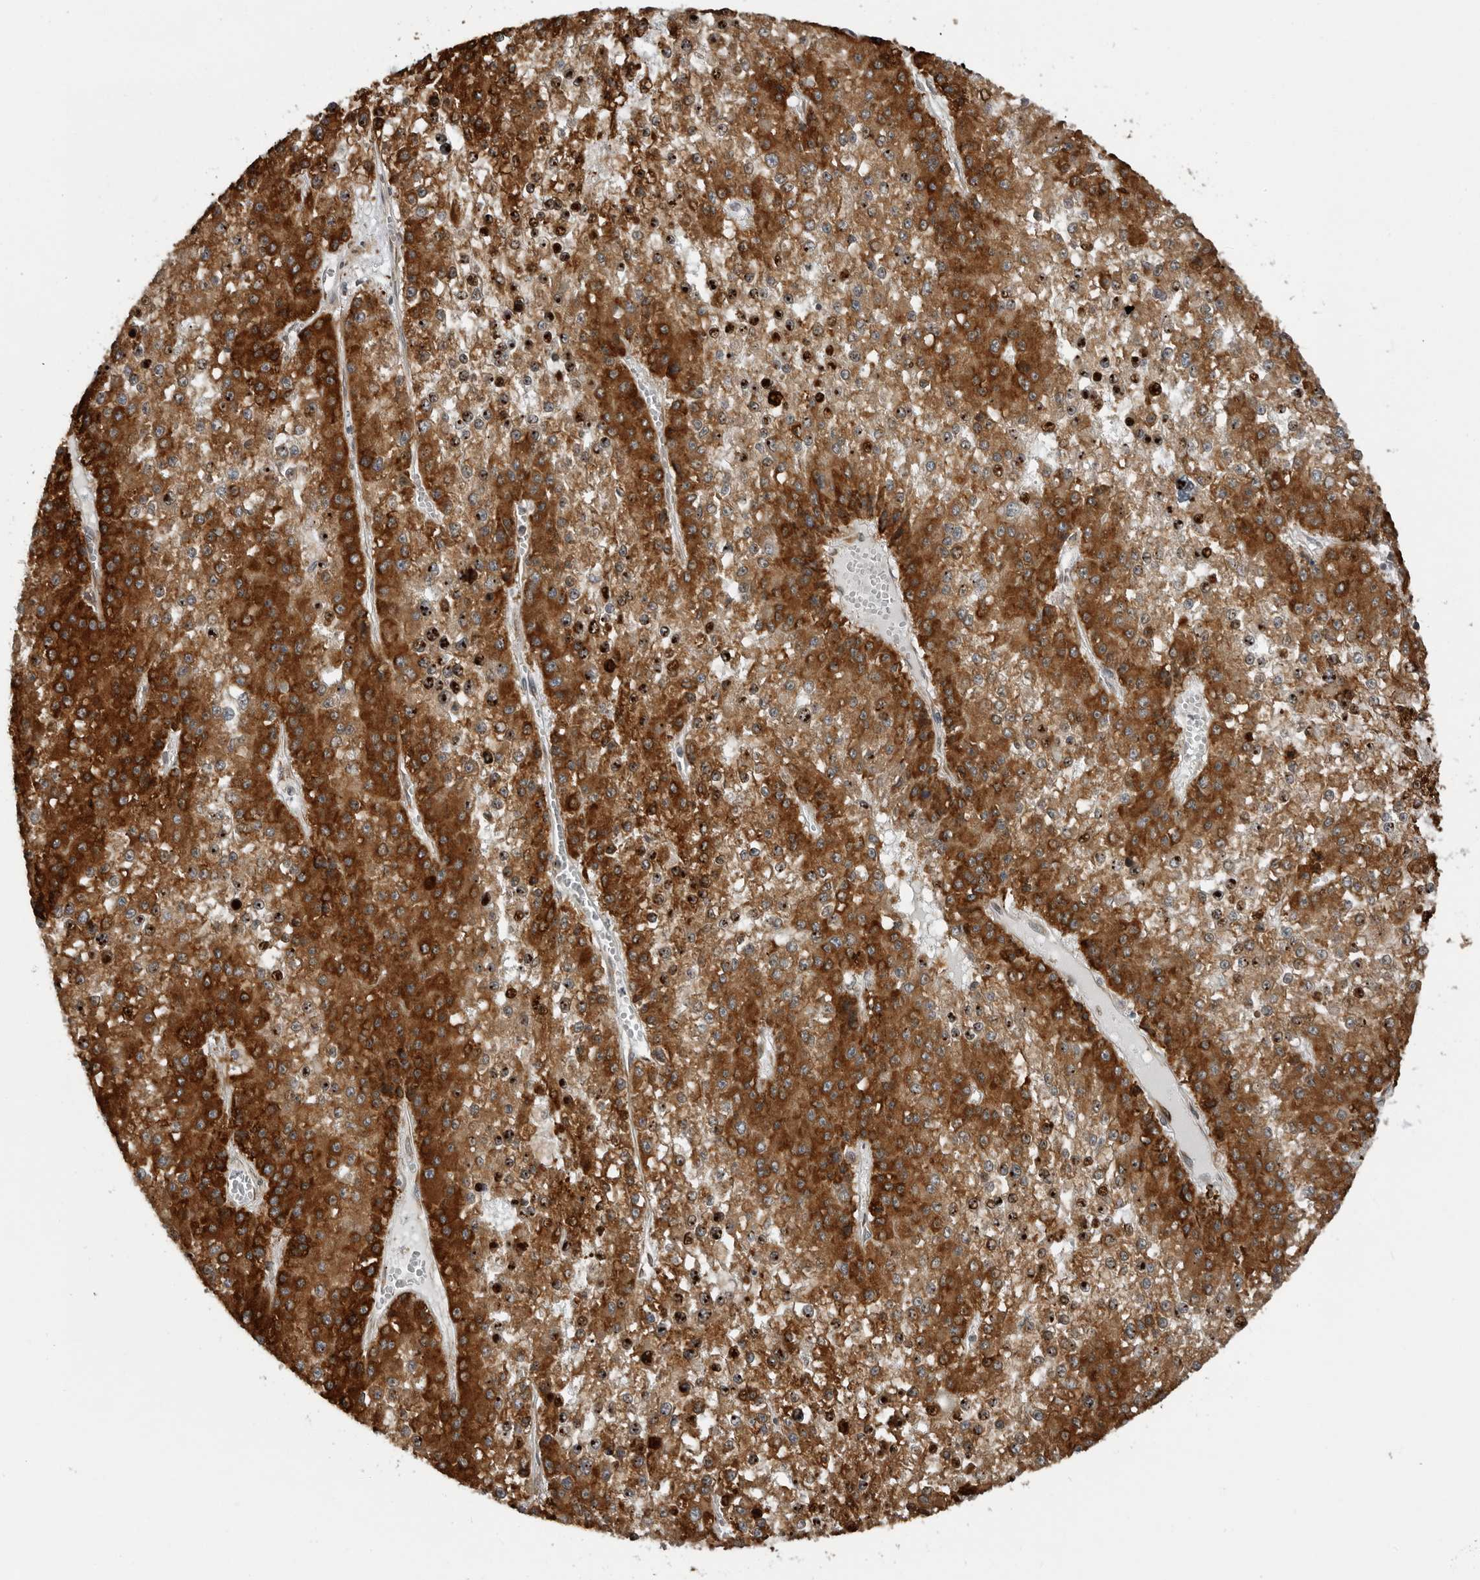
{"staining": {"intensity": "strong", "quantity": ">75%", "location": "cytoplasmic/membranous"}, "tissue": "liver cancer", "cell_type": "Tumor cells", "image_type": "cancer", "snomed": [{"axis": "morphology", "description": "Carcinoma, Hepatocellular, NOS"}, {"axis": "topography", "description": "Liver"}], "caption": "Liver cancer stained with DAB immunohistochemistry reveals high levels of strong cytoplasmic/membranous expression in approximately >75% of tumor cells.", "gene": "ALPK2", "patient": {"sex": "female", "age": 73}}